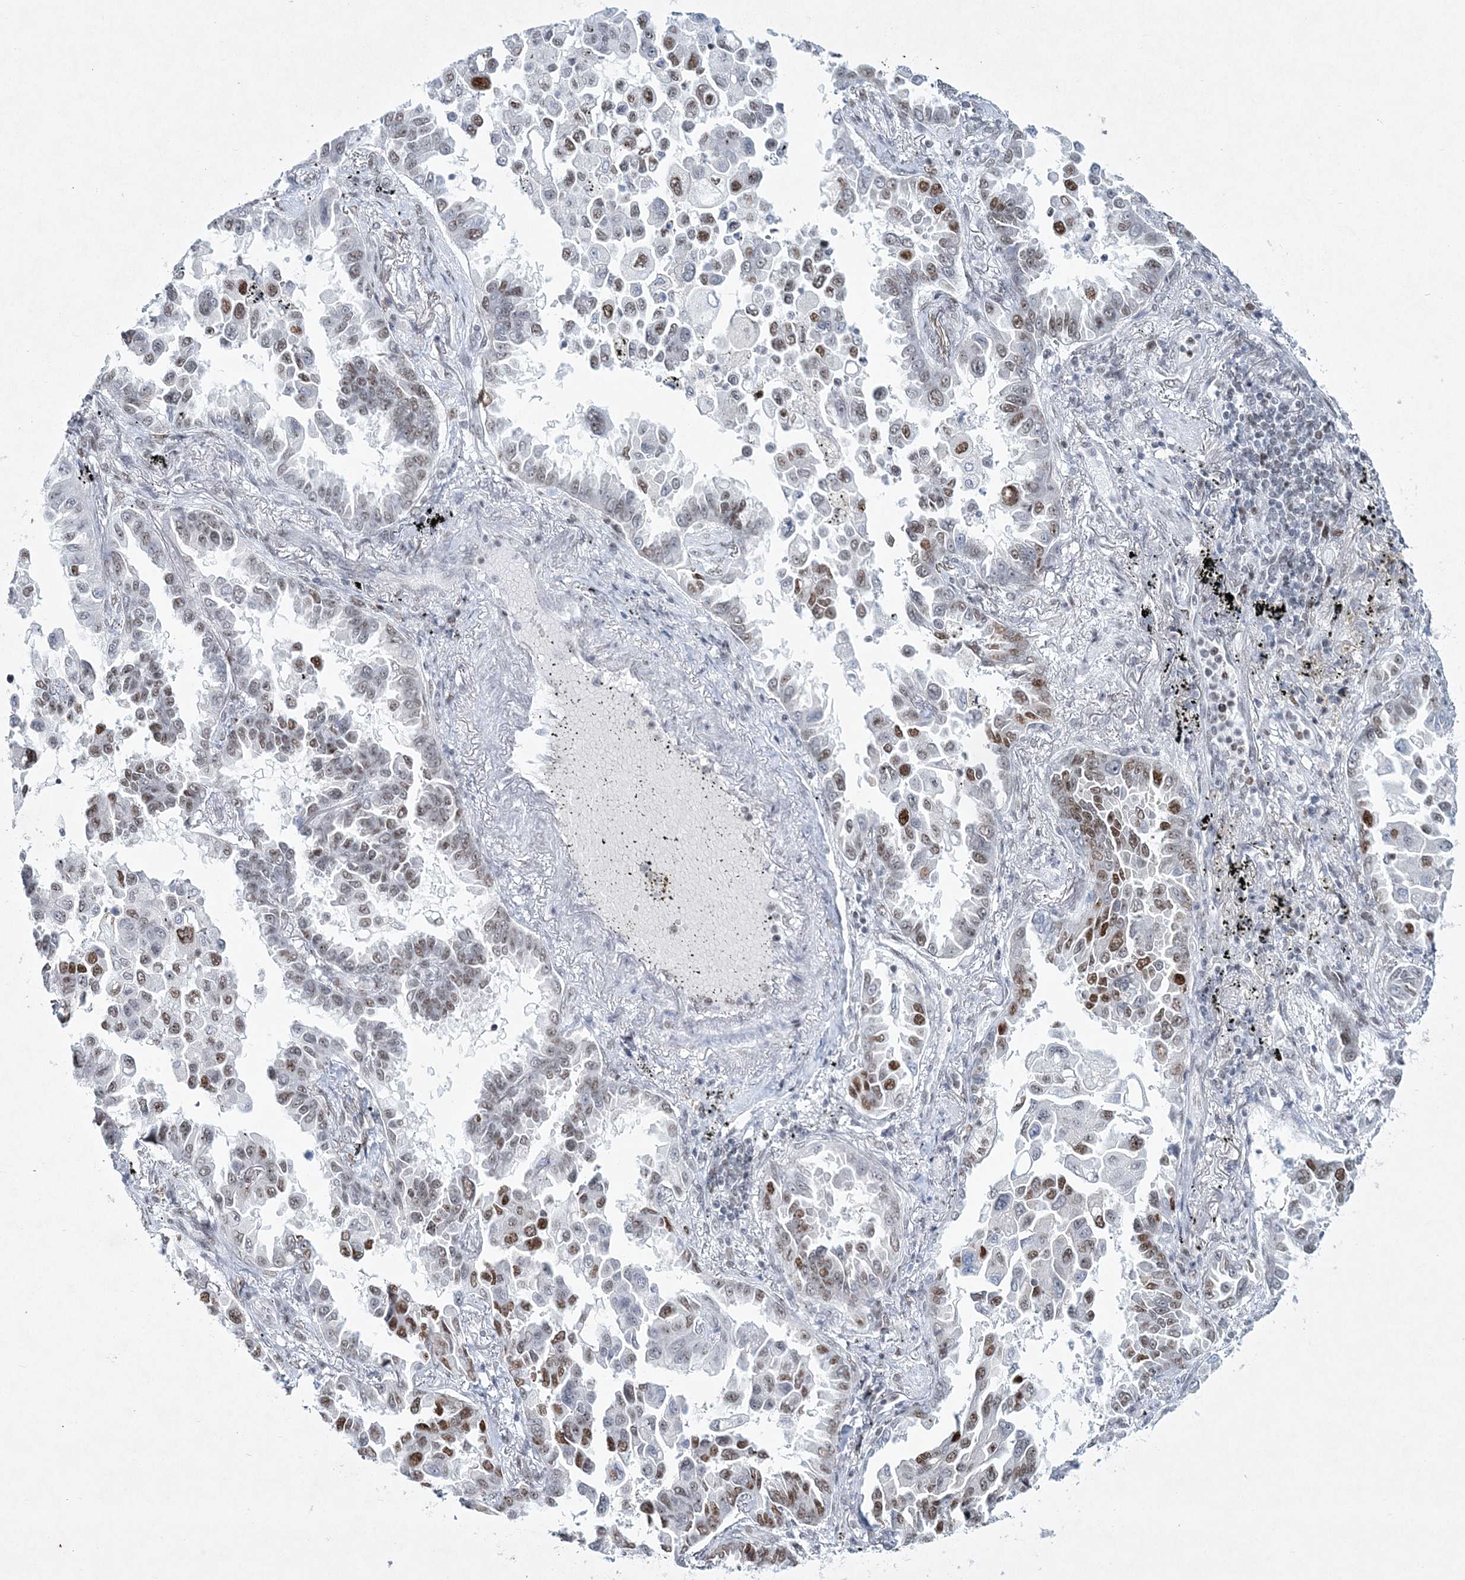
{"staining": {"intensity": "moderate", "quantity": "25%-75%", "location": "nuclear"}, "tissue": "lung cancer", "cell_type": "Tumor cells", "image_type": "cancer", "snomed": [{"axis": "morphology", "description": "Adenocarcinoma, NOS"}, {"axis": "topography", "description": "Lung"}], "caption": "Immunohistochemical staining of lung cancer reveals moderate nuclear protein staining in approximately 25%-75% of tumor cells. (DAB (3,3'-diaminobenzidine) IHC with brightfield microscopy, high magnification).", "gene": "LRRFIP2", "patient": {"sex": "female", "age": 67}}